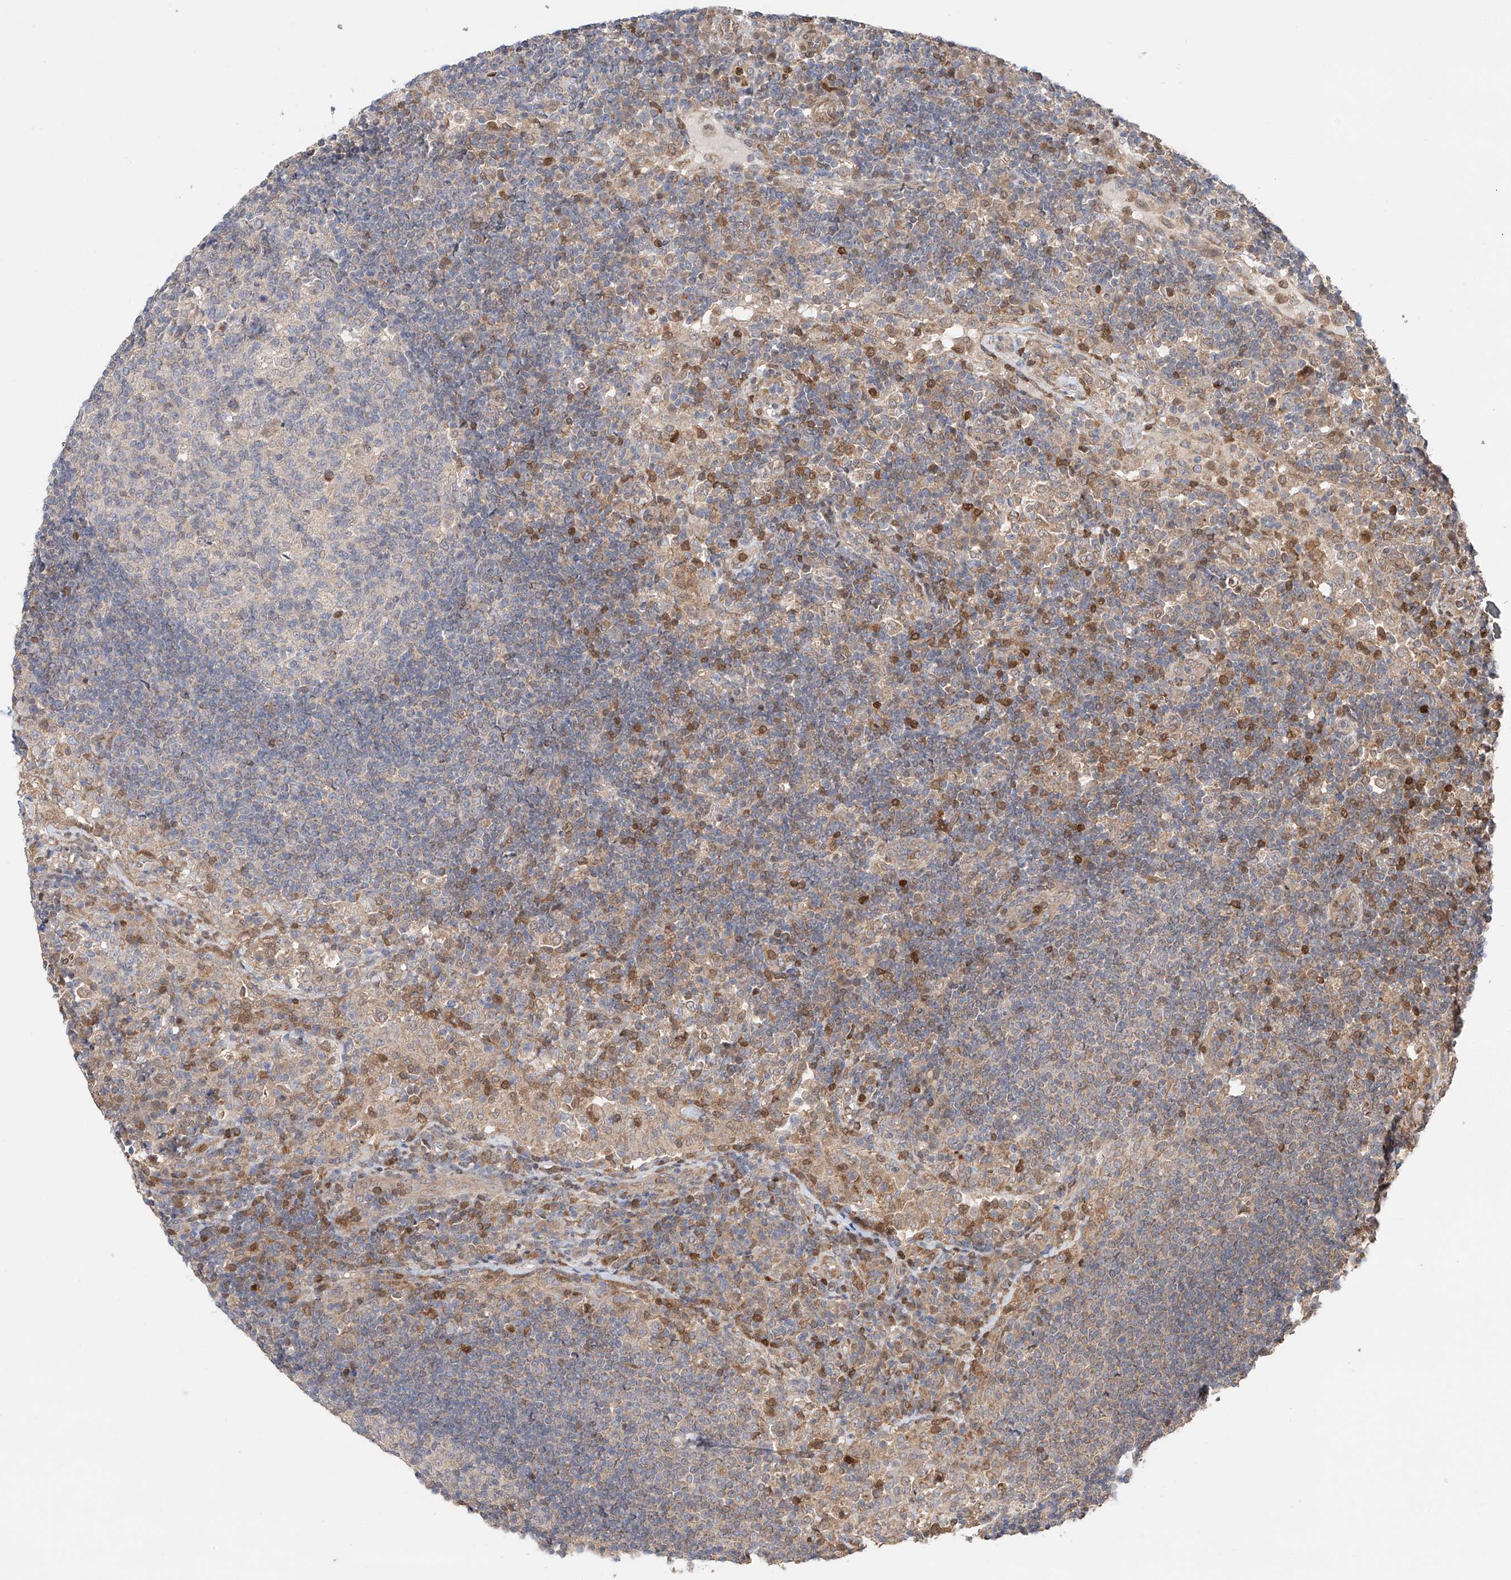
{"staining": {"intensity": "negative", "quantity": "none", "location": "none"}, "tissue": "lymph node", "cell_type": "Germinal center cells", "image_type": "normal", "snomed": [{"axis": "morphology", "description": "Normal tissue, NOS"}, {"axis": "topography", "description": "Lymph node"}], "caption": "A micrograph of human lymph node is negative for staining in germinal center cells.", "gene": "IGSF22", "patient": {"sex": "female", "age": 53}}